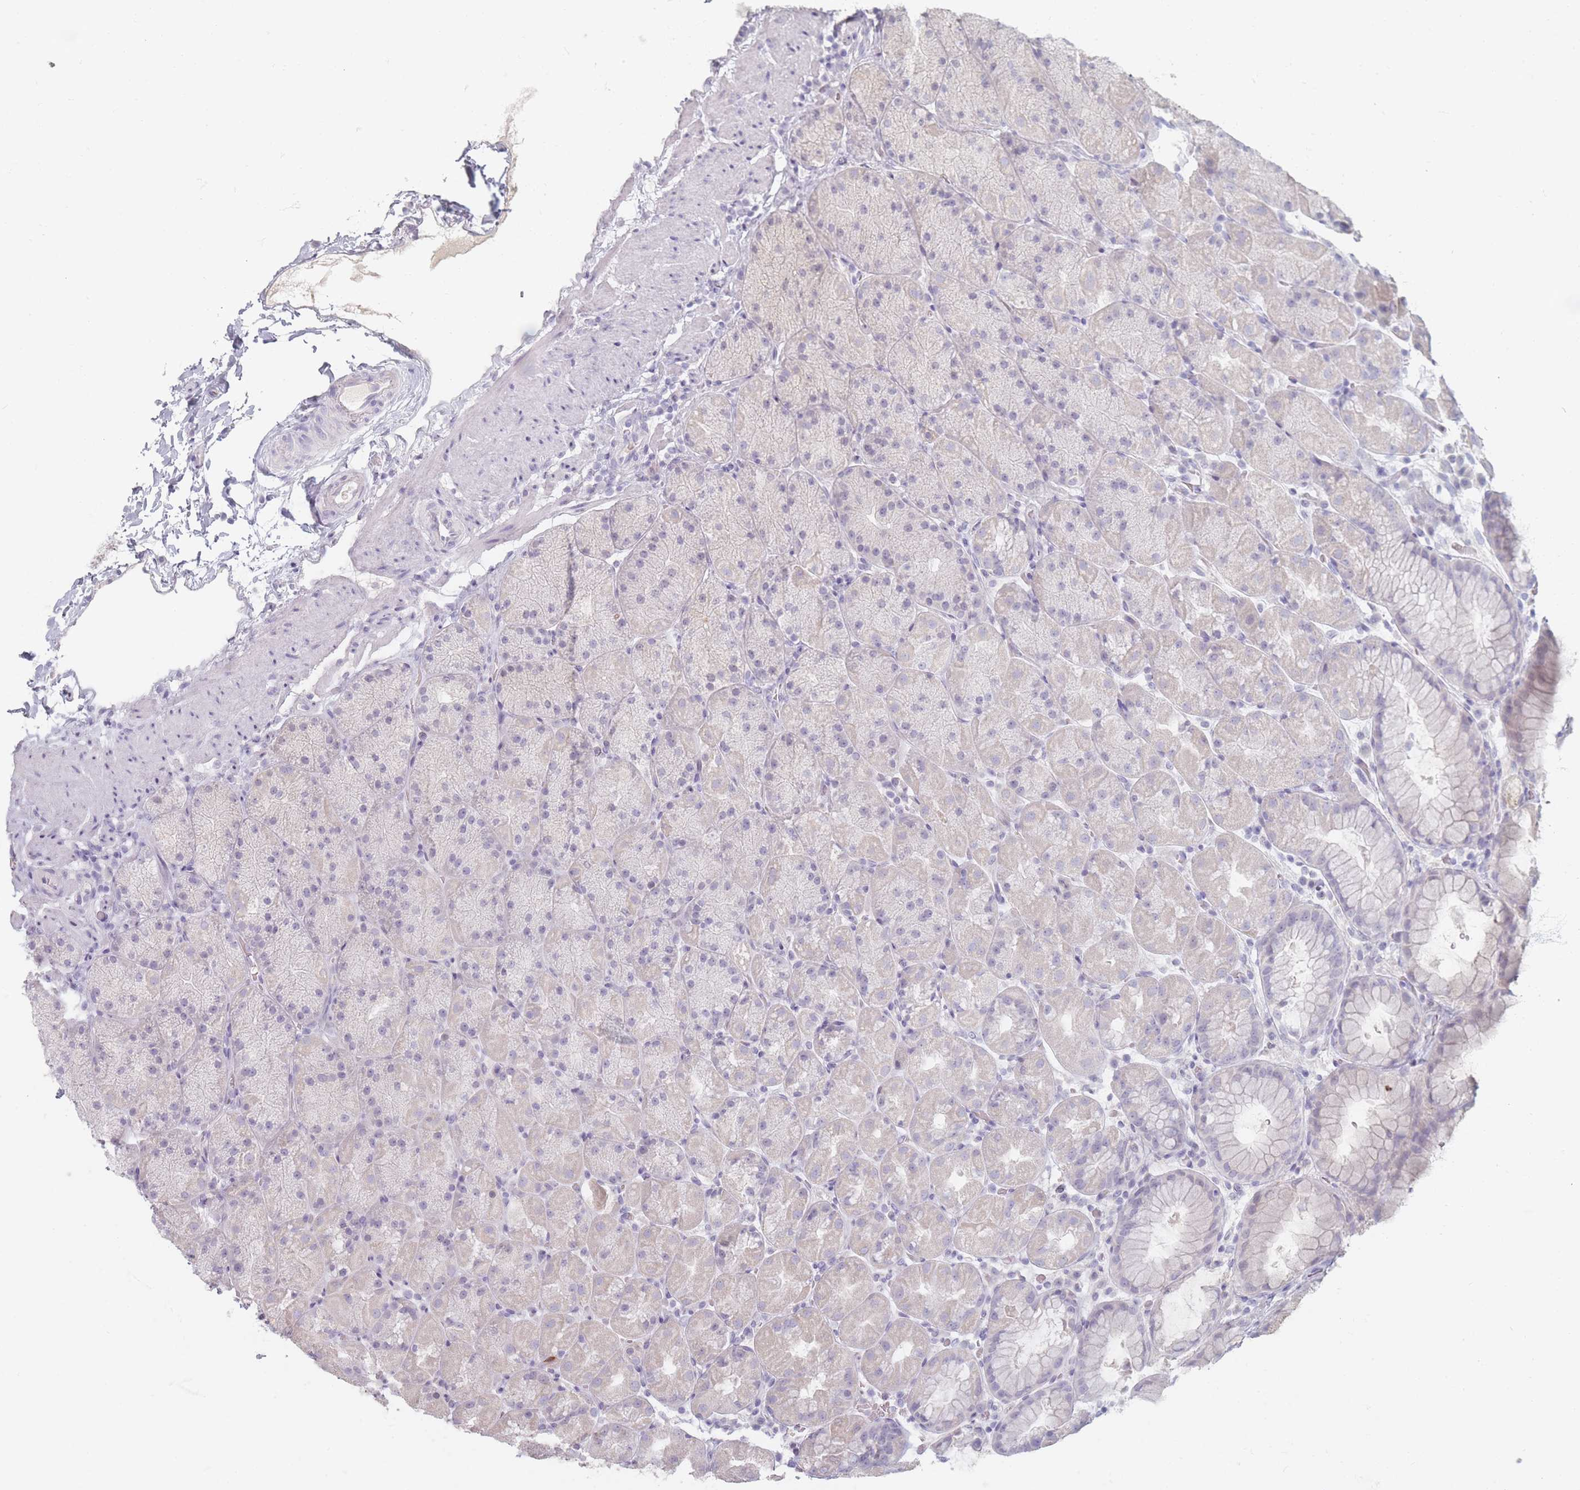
{"staining": {"intensity": "negative", "quantity": "none", "location": "none"}, "tissue": "stomach", "cell_type": "Glandular cells", "image_type": "normal", "snomed": [{"axis": "morphology", "description": "Normal tissue, NOS"}, {"axis": "topography", "description": "Stomach, upper"}, {"axis": "topography", "description": "Stomach, lower"}], "caption": "IHC image of unremarkable human stomach stained for a protein (brown), which displays no expression in glandular cells.", "gene": "HELZ2", "patient": {"sex": "male", "age": 67}}